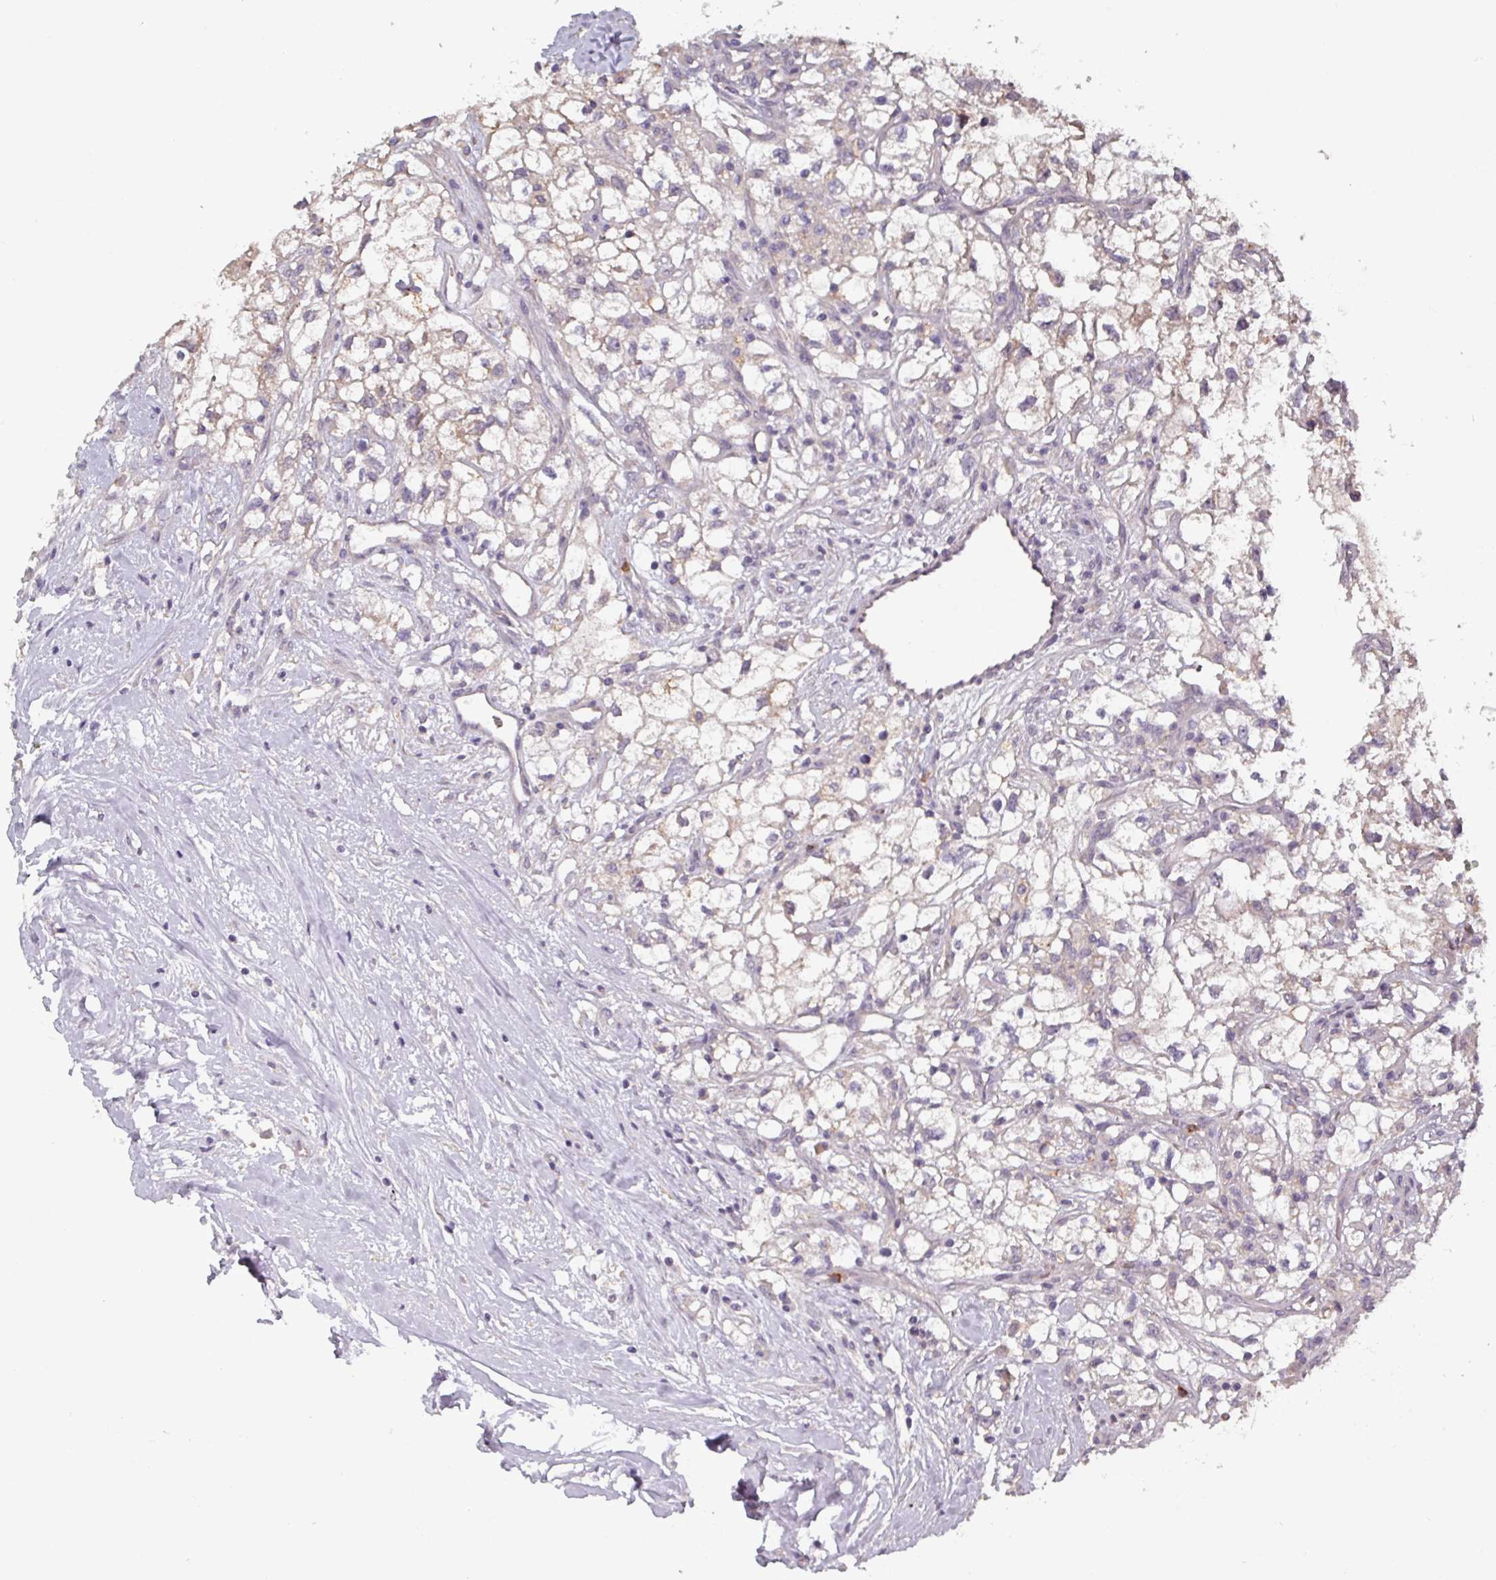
{"staining": {"intensity": "negative", "quantity": "none", "location": "none"}, "tissue": "renal cancer", "cell_type": "Tumor cells", "image_type": "cancer", "snomed": [{"axis": "morphology", "description": "Adenocarcinoma, NOS"}, {"axis": "topography", "description": "Kidney"}], "caption": "High power microscopy micrograph of an immunohistochemistry micrograph of adenocarcinoma (renal), revealing no significant staining in tumor cells.", "gene": "PRAMEF8", "patient": {"sex": "male", "age": 59}}